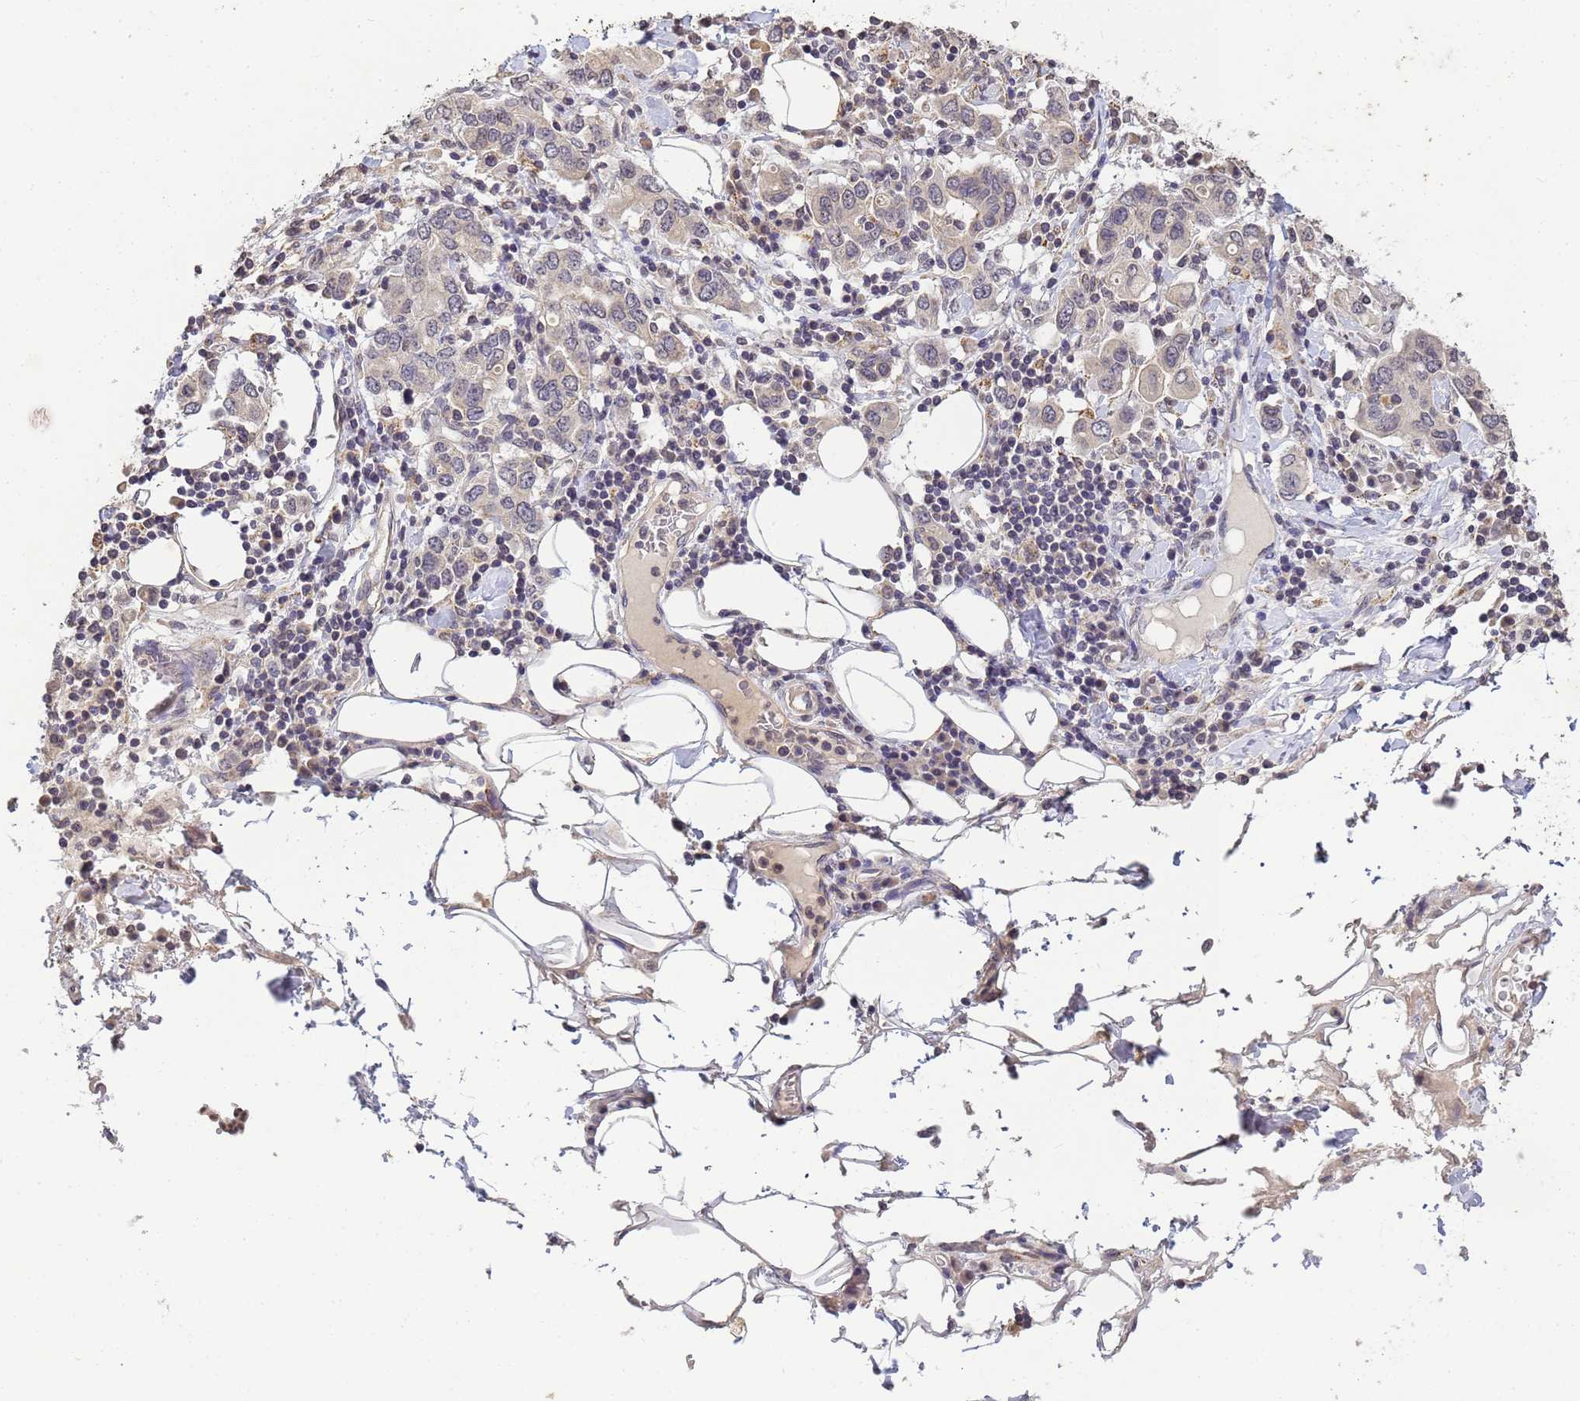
{"staining": {"intensity": "negative", "quantity": "none", "location": "none"}, "tissue": "stomach cancer", "cell_type": "Tumor cells", "image_type": "cancer", "snomed": [{"axis": "morphology", "description": "Adenocarcinoma, NOS"}, {"axis": "topography", "description": "Stomach, upper"}, {"axis": "topography", "description": "Stomach"}], "caption": "An immunohistochemistry photomicrograph of stomach adenocarcinoma is shown. There is no staining in tumor cells of stomach adenocarcinoma.", "gene": "MYL7", "patient": {"sex": "male", "age": 62}}